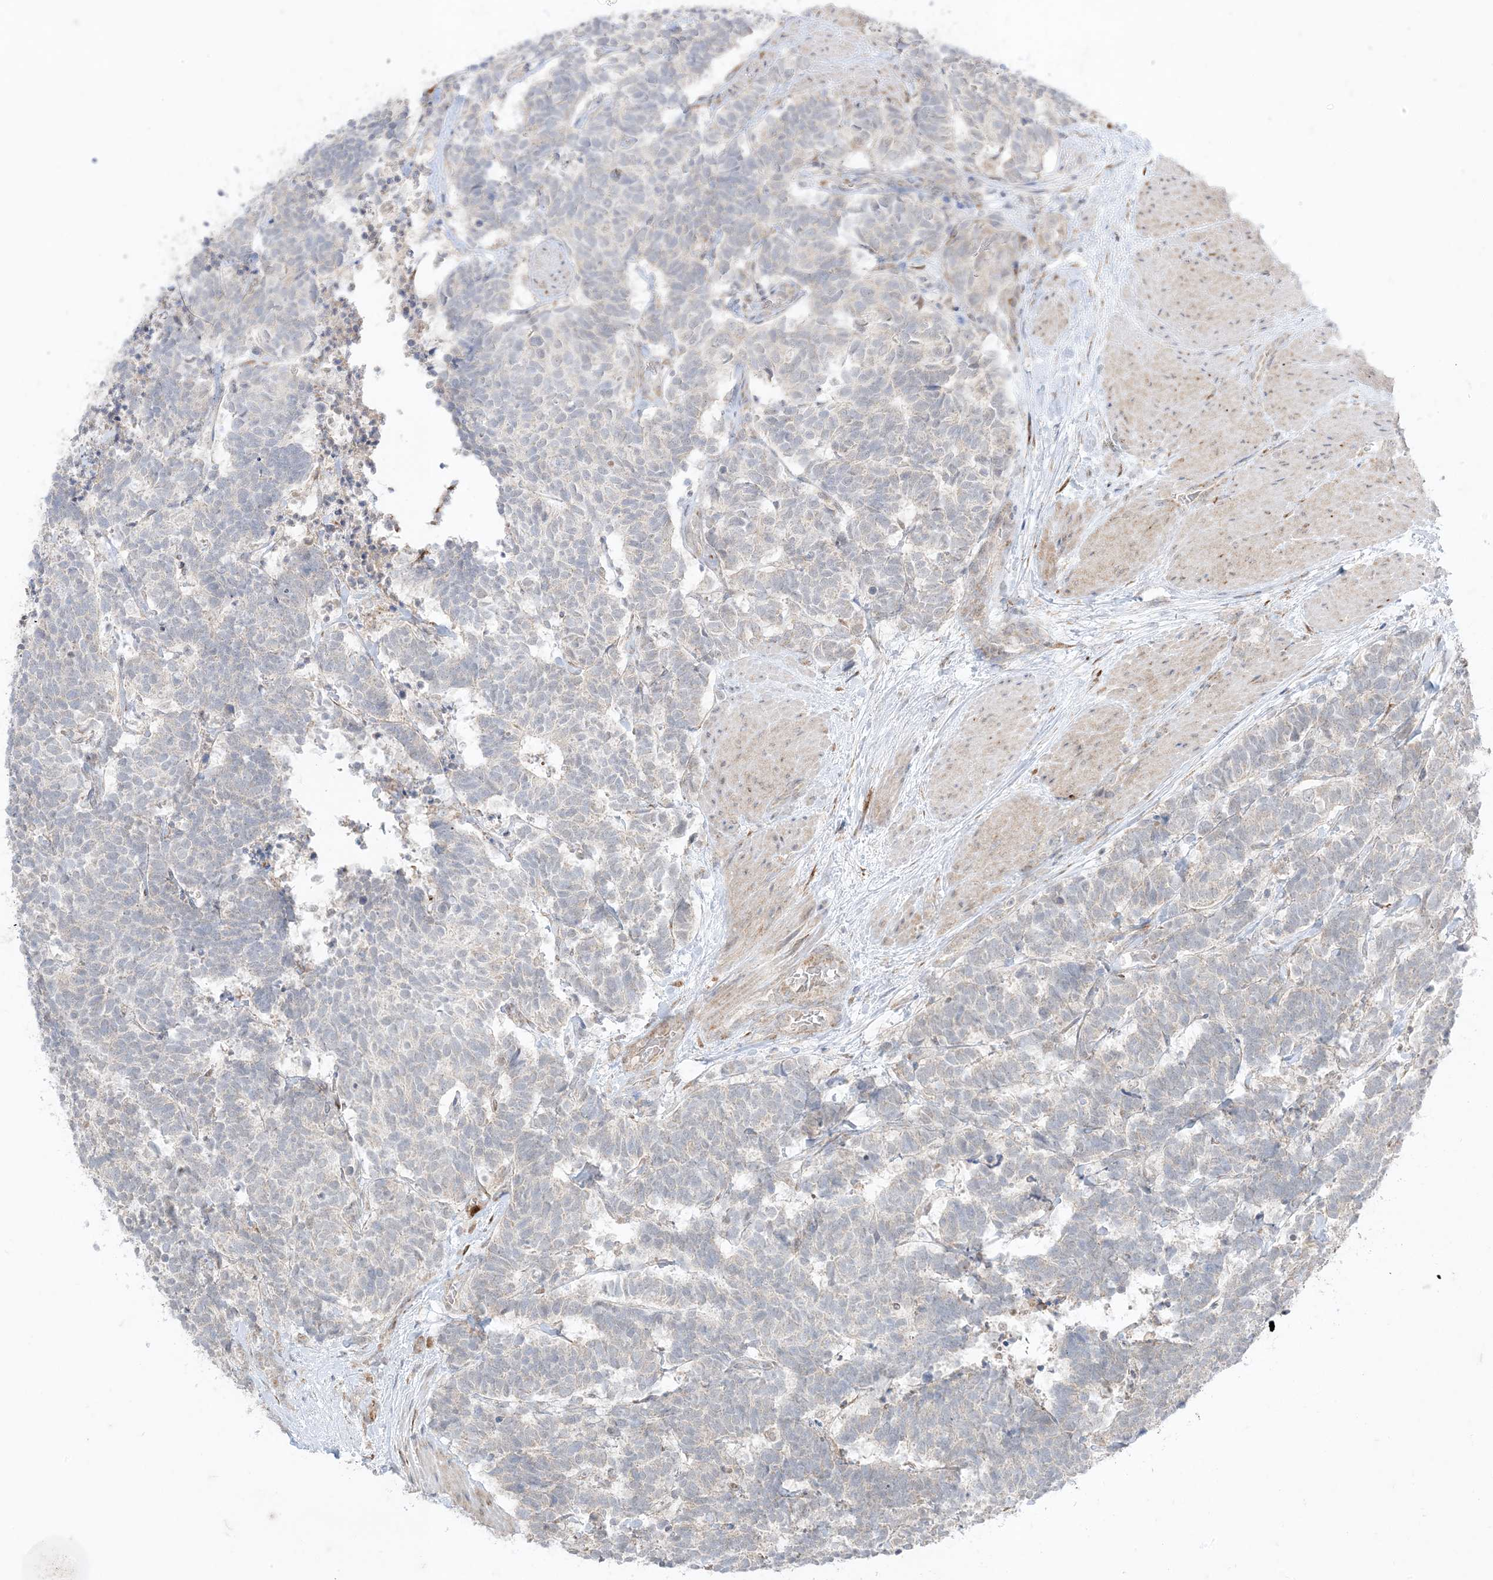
{"staining": {"intensity": "negative", "quantity": "none", "location": "none"}, "tissue": "carcinoid", "cell_type": "Tumor cells", "image_type": "cancer", "snomed": [{"axis": "morphology", "description": "Carcinoma, NOS"}, {"axis": "morphology", "description": "Carcinoid, malignant, NOS"}, {"axis": "topography", "description": "Urinary bladder"}], "caption": "Tumor cells show no significant protein positivity in carcinoid (malignant).", "gene": "ODC1", "patient": {"sex": "male", "age": 57}}